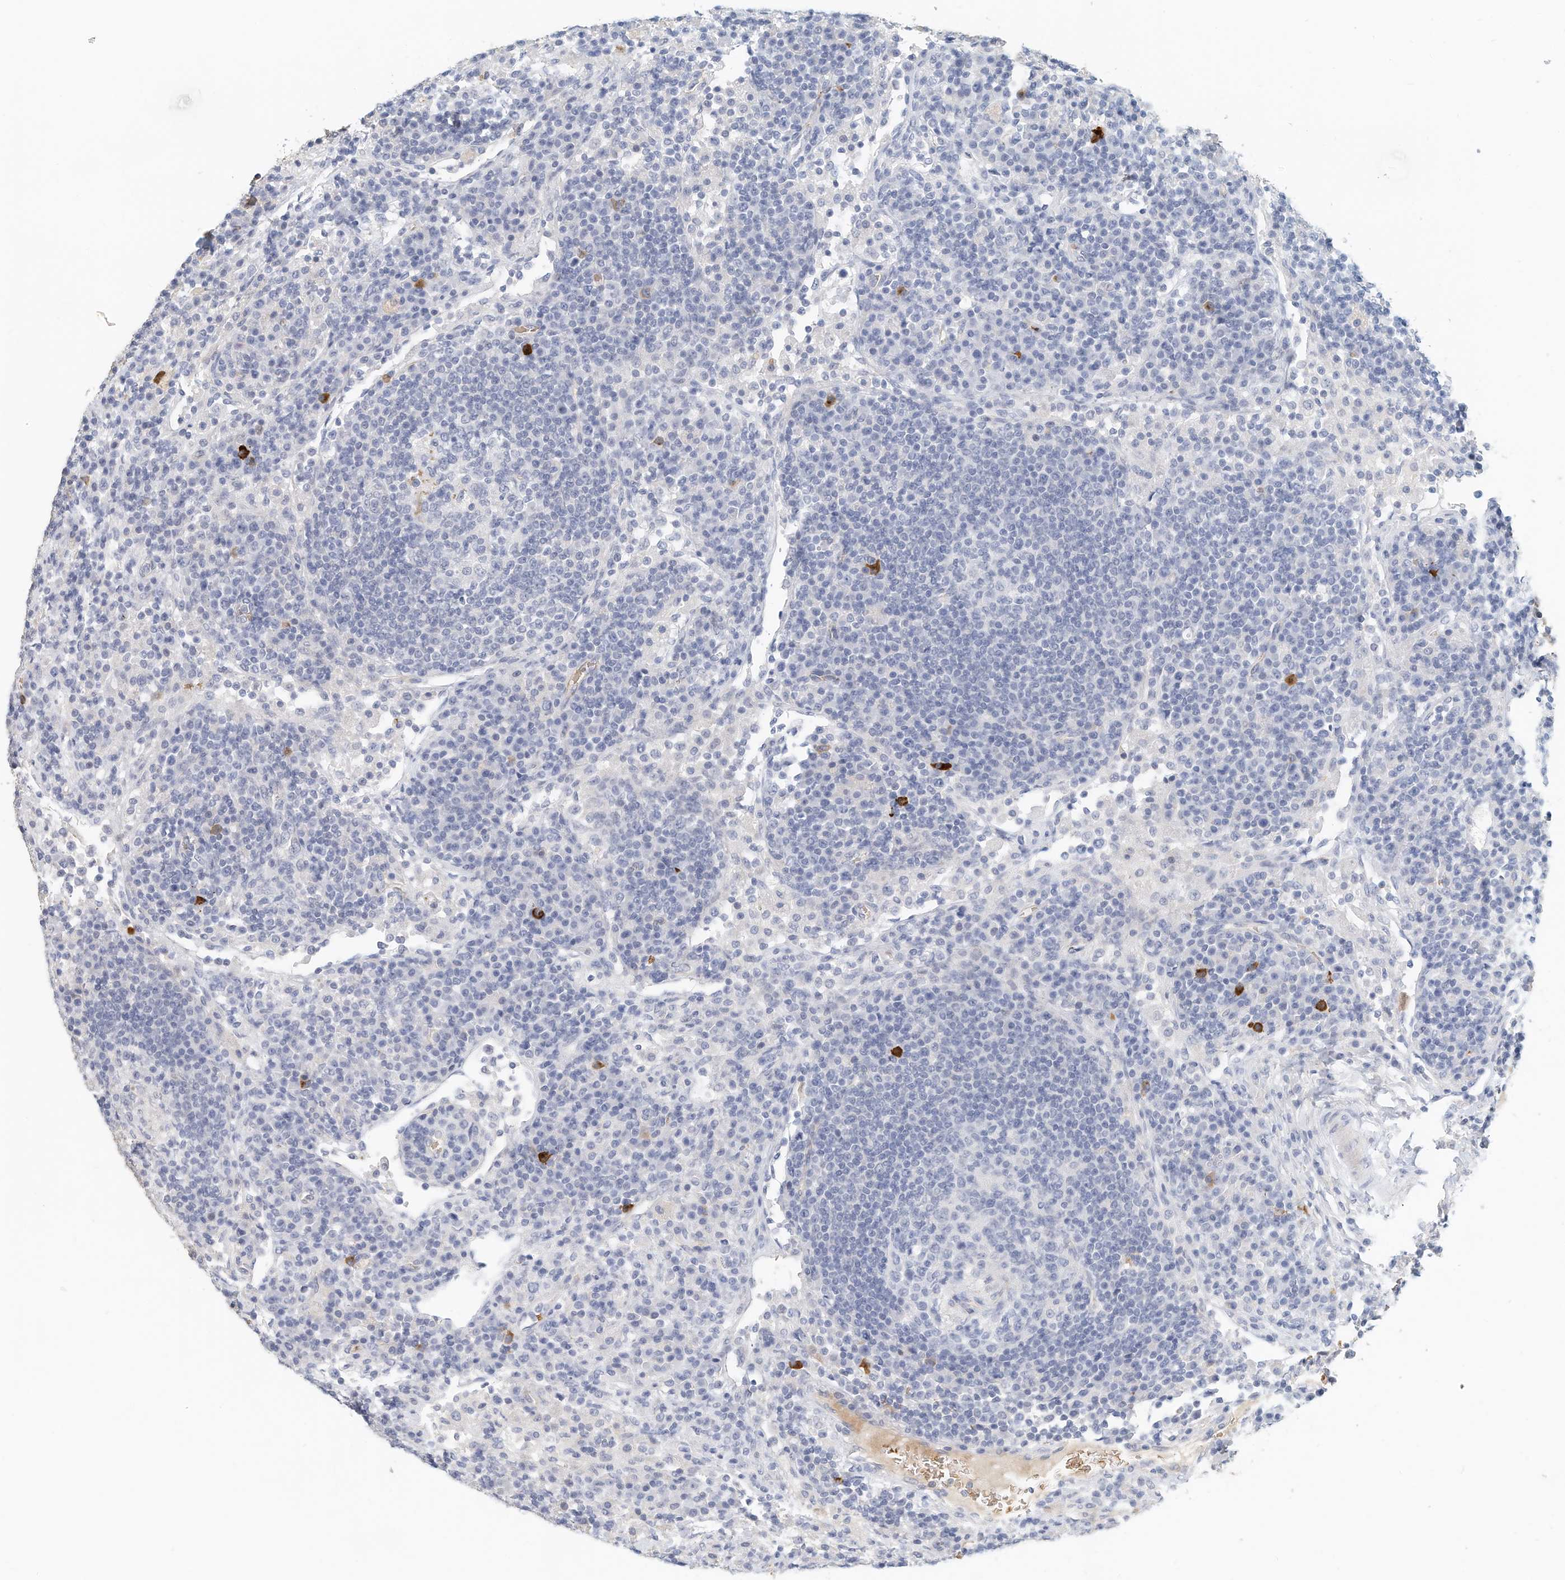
{"staining": {"intensity": "negative", "quantity": "none", "location": "none"}, "tissue": "lymph node", "cell_type": "Germinal center cells", "image_type": "normal", "snomed": [{"axis": "morphology", "description": "Normal tissue, NOS"}, {"axis": "topography", "description": "Lymph node"}], "caption": "Histopathology image shows no significant protein expression in germinal center cells of unremarkable lymph node.", "gene": "RCAN3", "patient": {"sex": "female", "age": 53}}